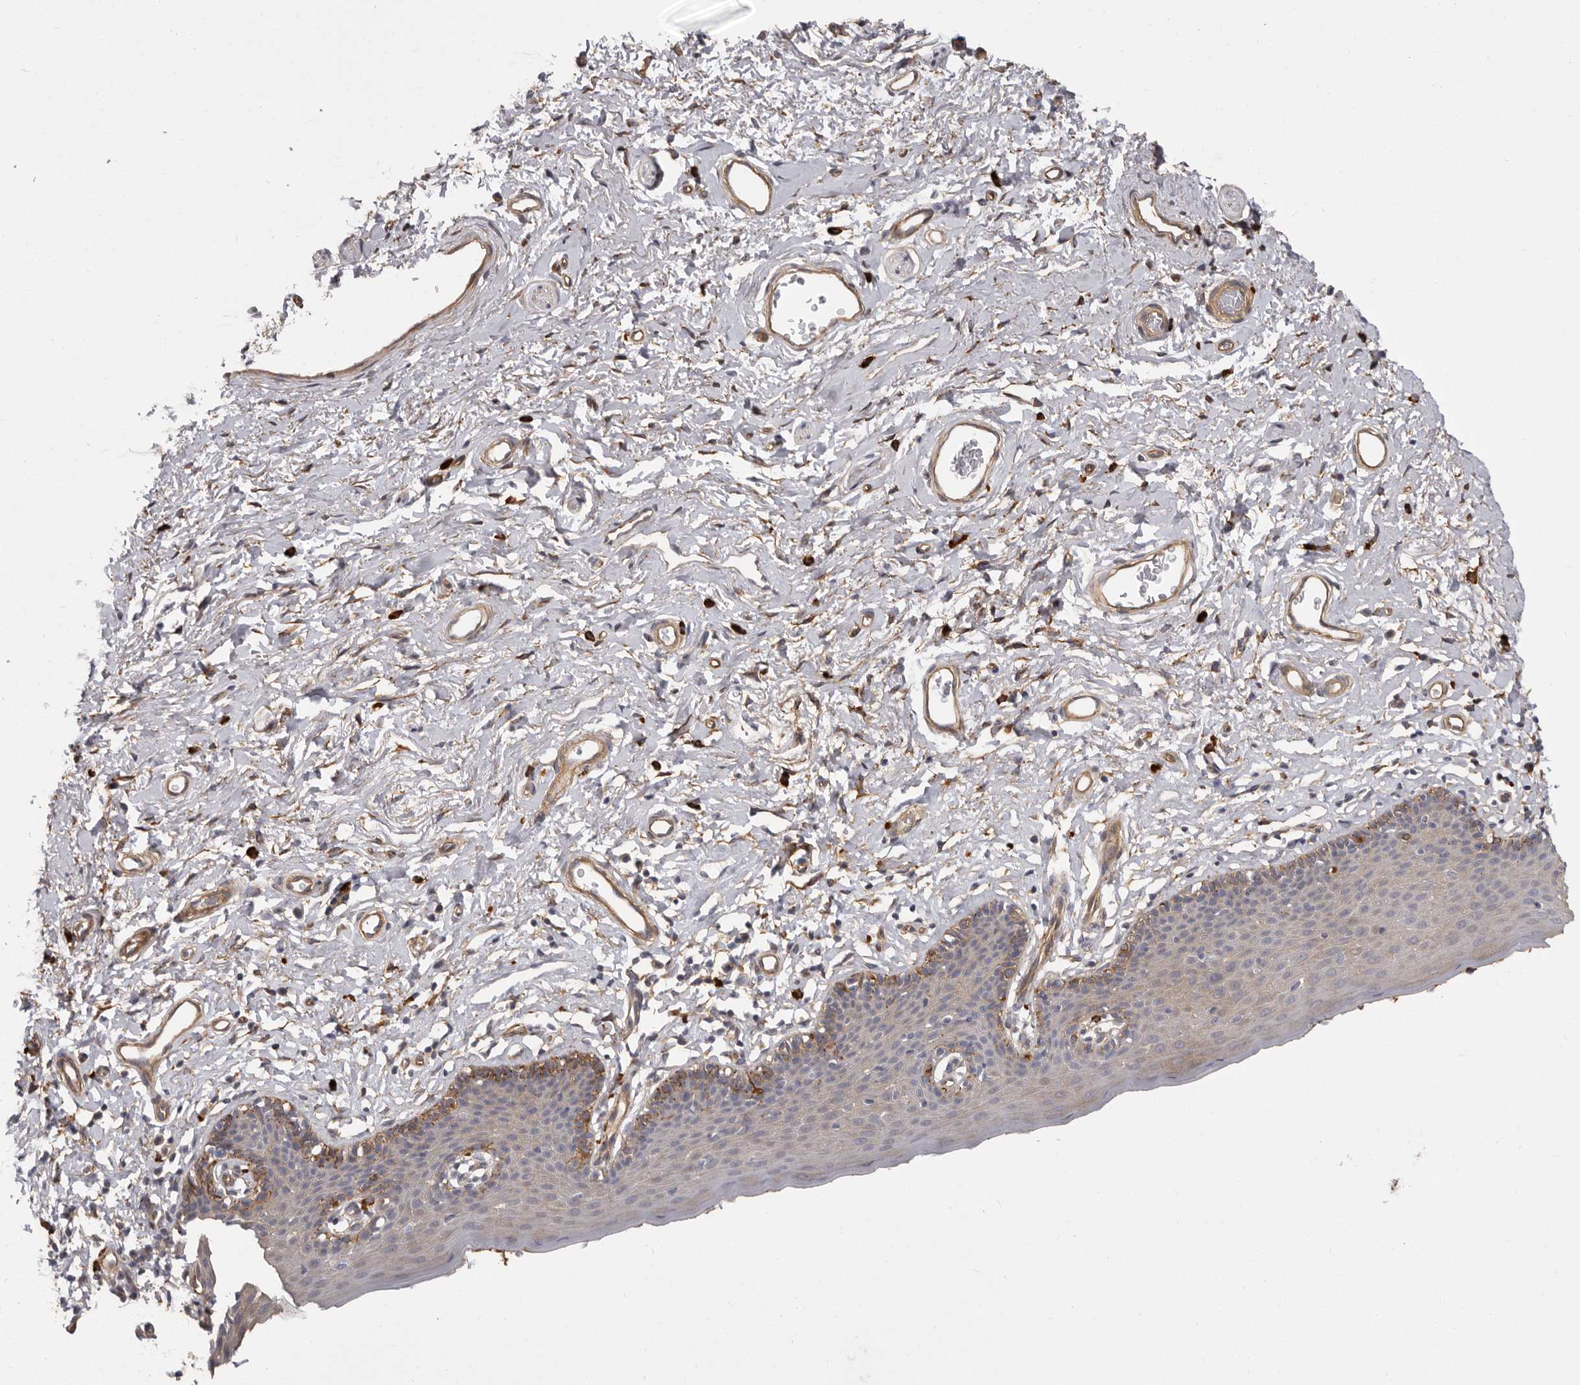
{"staining": {"intensity": "moderate", "quantity": ">75%", "location": "cytoplasmic/membranous"}, "tissue": "skin", "cell_type": "Epidermal cells", "image_type": "normal", "snomed": [{"axis": "morphology", "description": "Normal tissue, NOS"}, {"axis": "topography", "description": "Vulva"}], "caption": "Immunohistochemistry (IHC) (DAB (3,3'-diaminobenzidine)) staining of unremarkable skin demonstrates moderate cytoplasmic/membranous protein positivity in about >75% of epidermal cells.", "gene": "ENAH", "patient": {"sex": "female", "age": 66}}